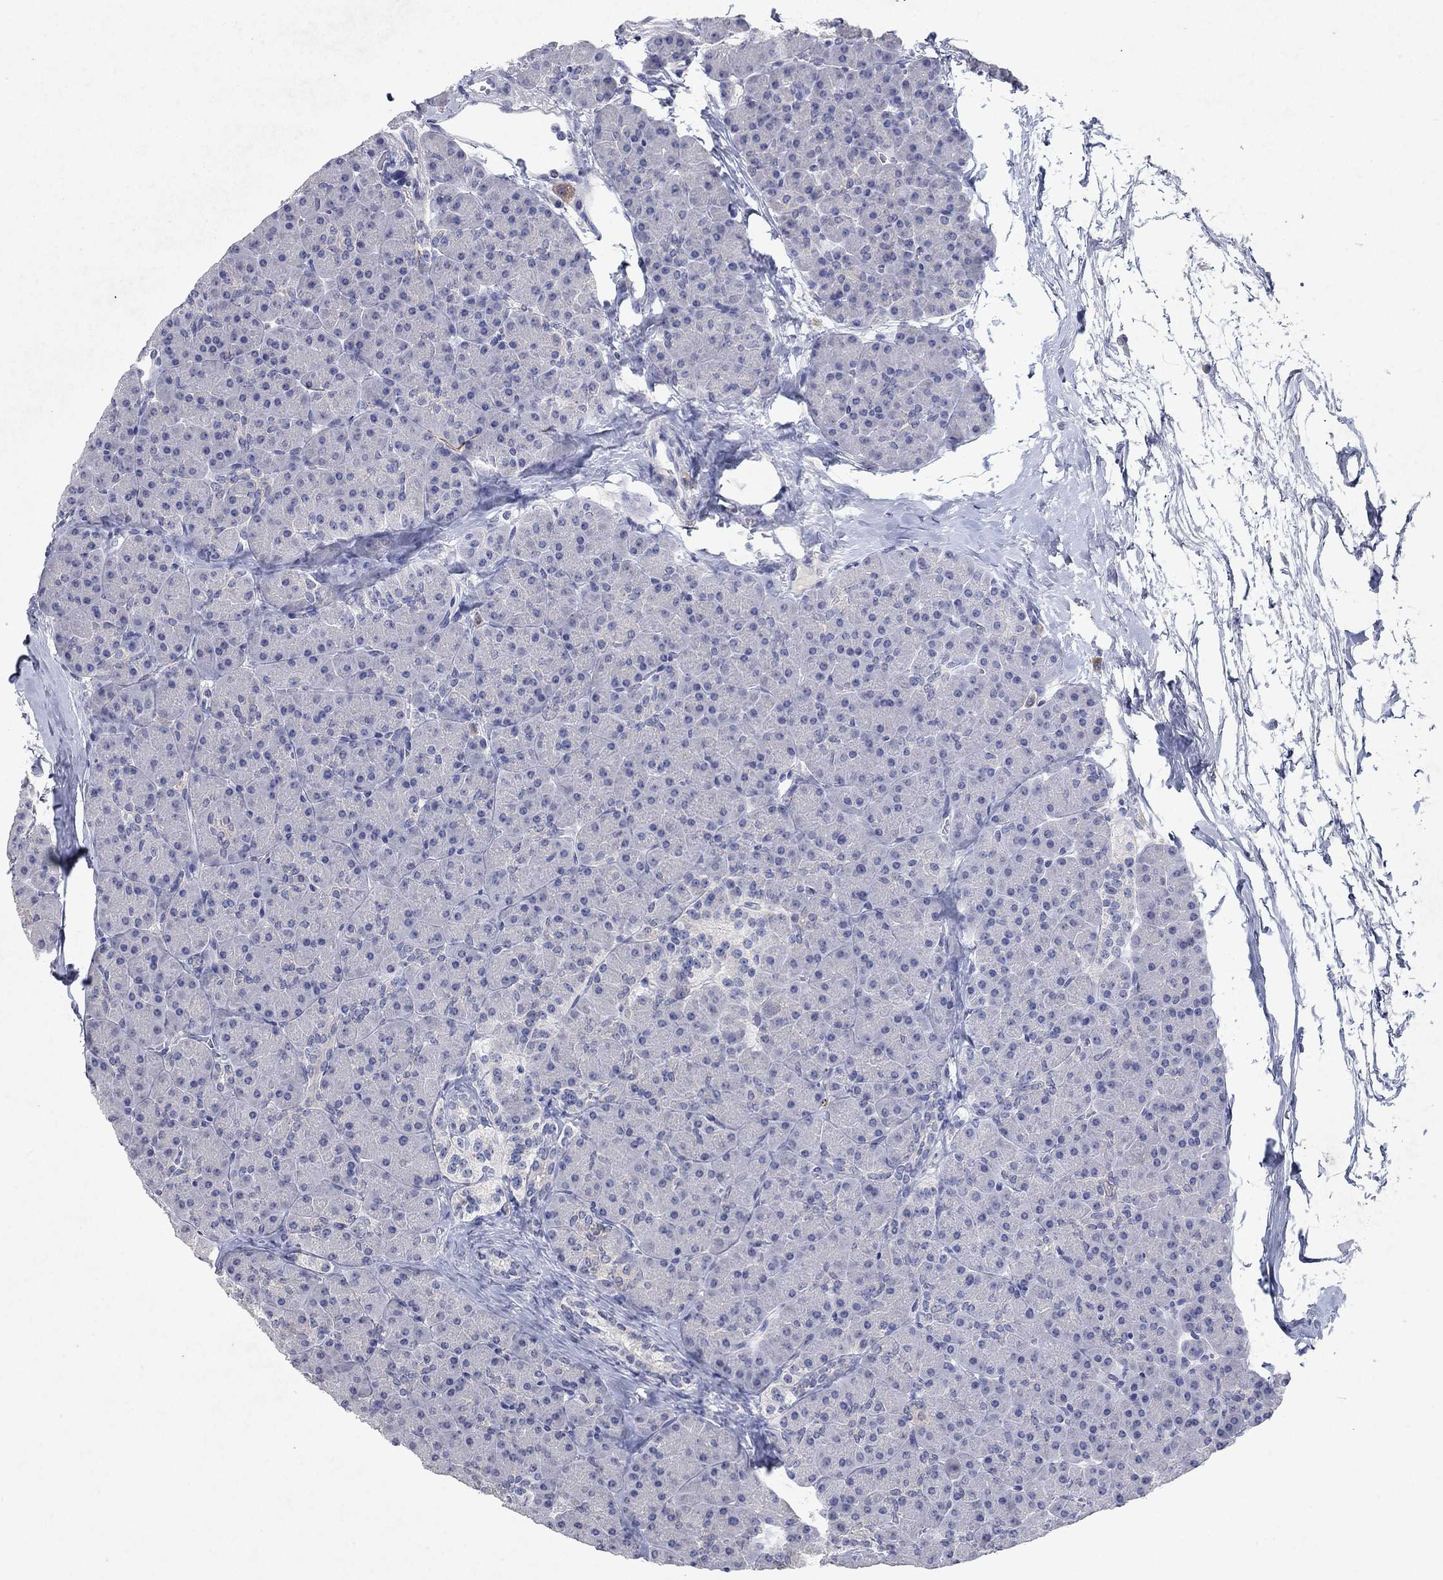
{"staining": {"intensity": "negative", "quantity": "none", "location": "none"}, "tissue": "pancreas", "cell_type": "Exocrine glandular cells", "image_type": "normal", "snomed": [{"axis": "morphology", "description": "Normal tissue, NOS"}, {"axis": "topography", "description": "Pancreas"}], "caption": "Immunohistochemical staining of unremarkable human pancreas demonstrates no significant expression in exocrine glandular cells.", "gene": "KRT40", "patient": {"sex": "female", "age": 44}}